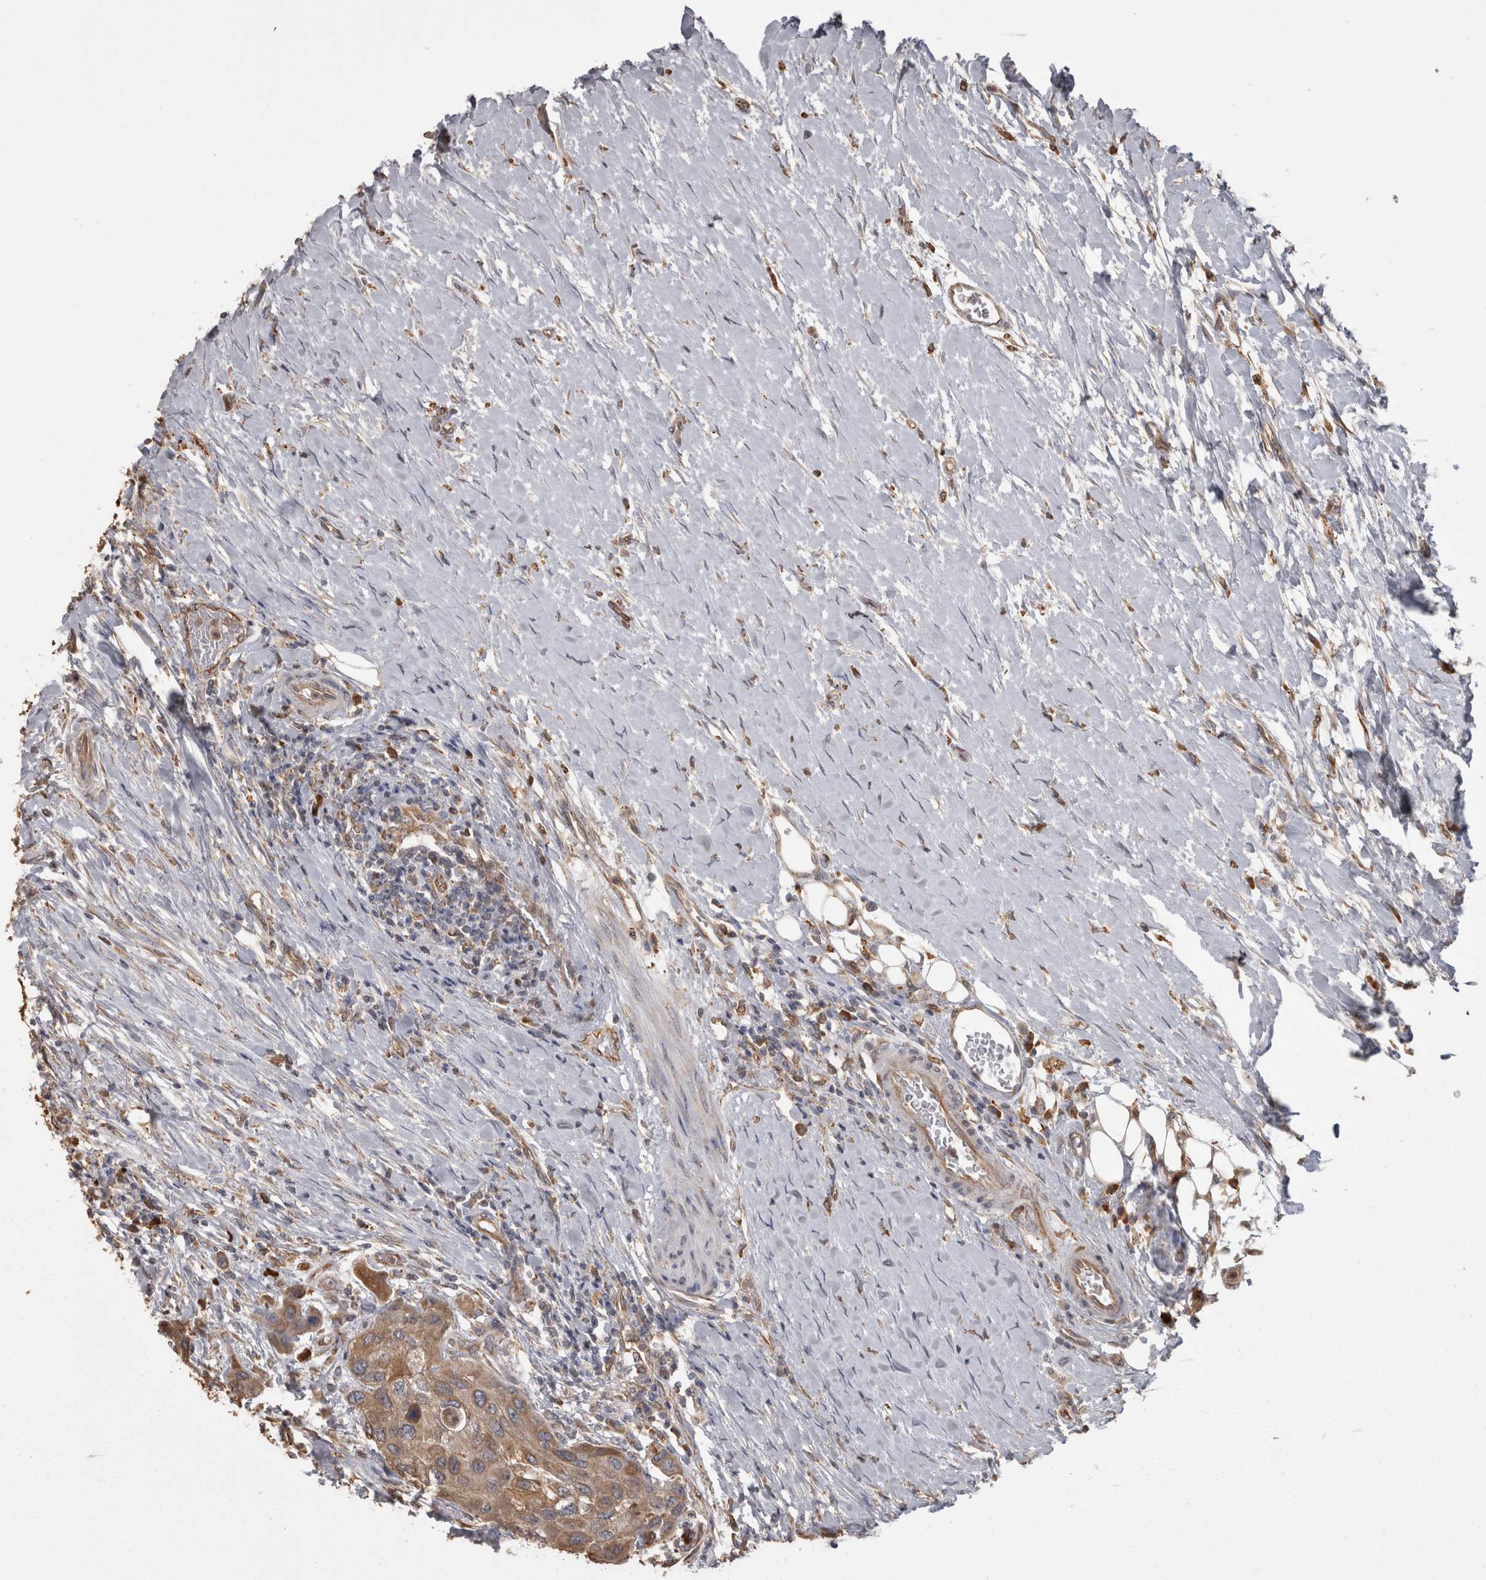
{"staining": {"intensity": "moderate", "quantity": ">75%", "location": "cytoplasmic/membranous"}, "tissue": "urothelial cancer", "cell_type": "Tumor cells", "image_type": "cancer", "snomed": [{"axis": "morphology", "description": "Urothelial carcinoma, High grade"}, {"axis": "topography", "description": "Urinary bladder"}], "caption": "Urothelial cancer stained with a protein marker demonstrates moderate staining in tumor cells.", "gene": "PON2", "patient": {"sex": "female", "age": 56}}